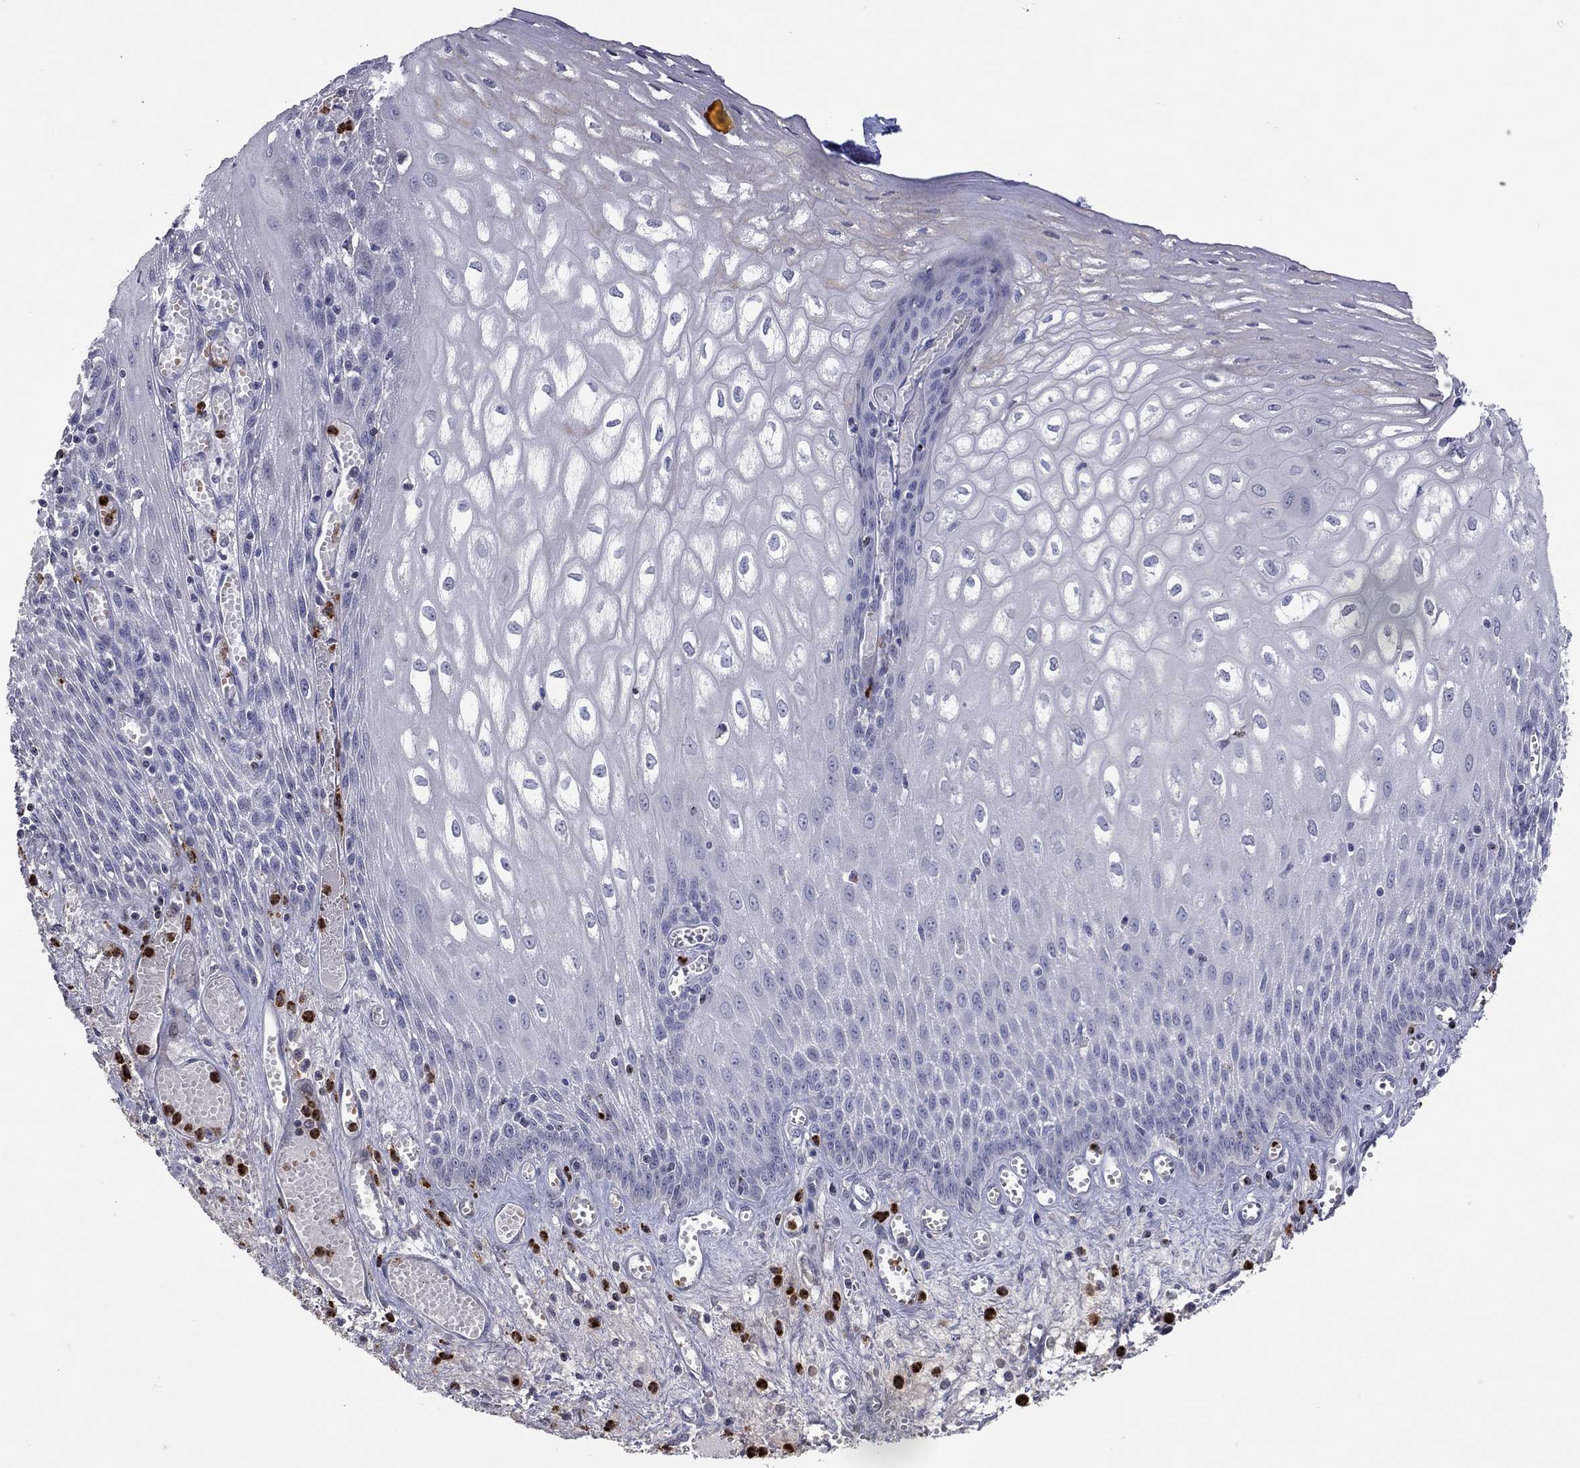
{"staining": {"intensity": "negative", "quantity": "none", "location": "none"}, "tissue": "esophagus", "cell_type": "Squamous epithelial cells", "image_type": "normal", "snomed": [{"axis": "morphology", "description": "Normal tissue, NOS"}, {"axis": "topography", "description": "Esophagus"}], "caption": "The histopathology image displays no significant staining in squamous epithelial cells of esophagus. Nuclei are stained in blue.", "gene": "CCL5", "patient": {"sex": "male", "age": 58}}